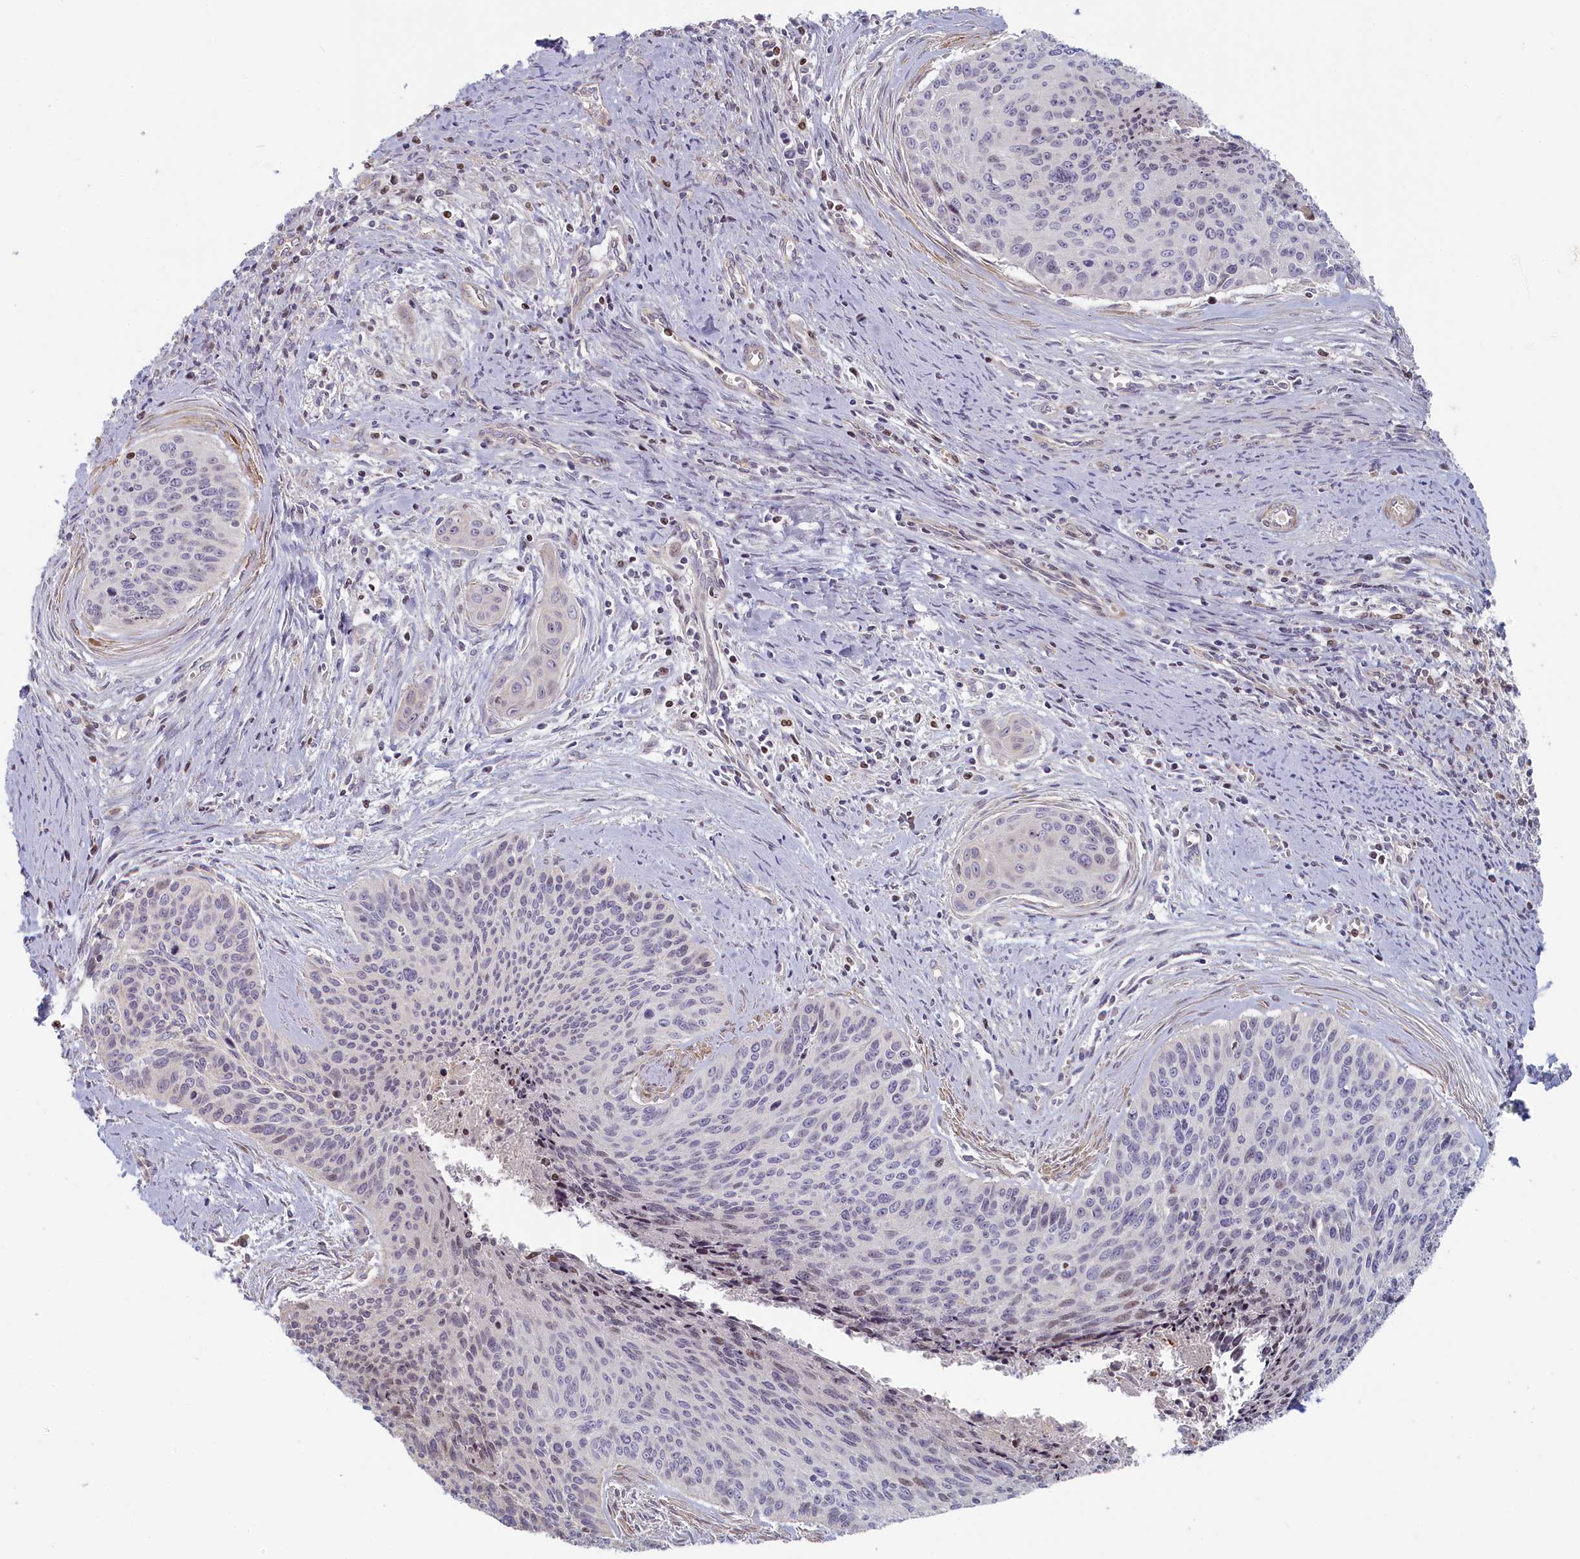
{"staining": {"intensity": "negative", "quantity": "none", "location": "none"}, "tissue": "cervical cancer", "cell_type": "Tumor cells", "image_type": "cancer", "snomed": [{"axis": "morphology", "description": "Squamous cell carcinoma, NOS"}, {"axis": "topography", "description": "Cervix"}], "caption": "An IHC photomicrograph of squamous cell carcinoma (cervical) is shown. There is no staining in tumor cells of squamous cell carcinoma (cervical). (DAB (3,3'-diaminobenzidine) IHC visualized using brightfield microscopy, high magnification).", "gene": "INTS4", "patient": {"sex": "female", "age": 55}}